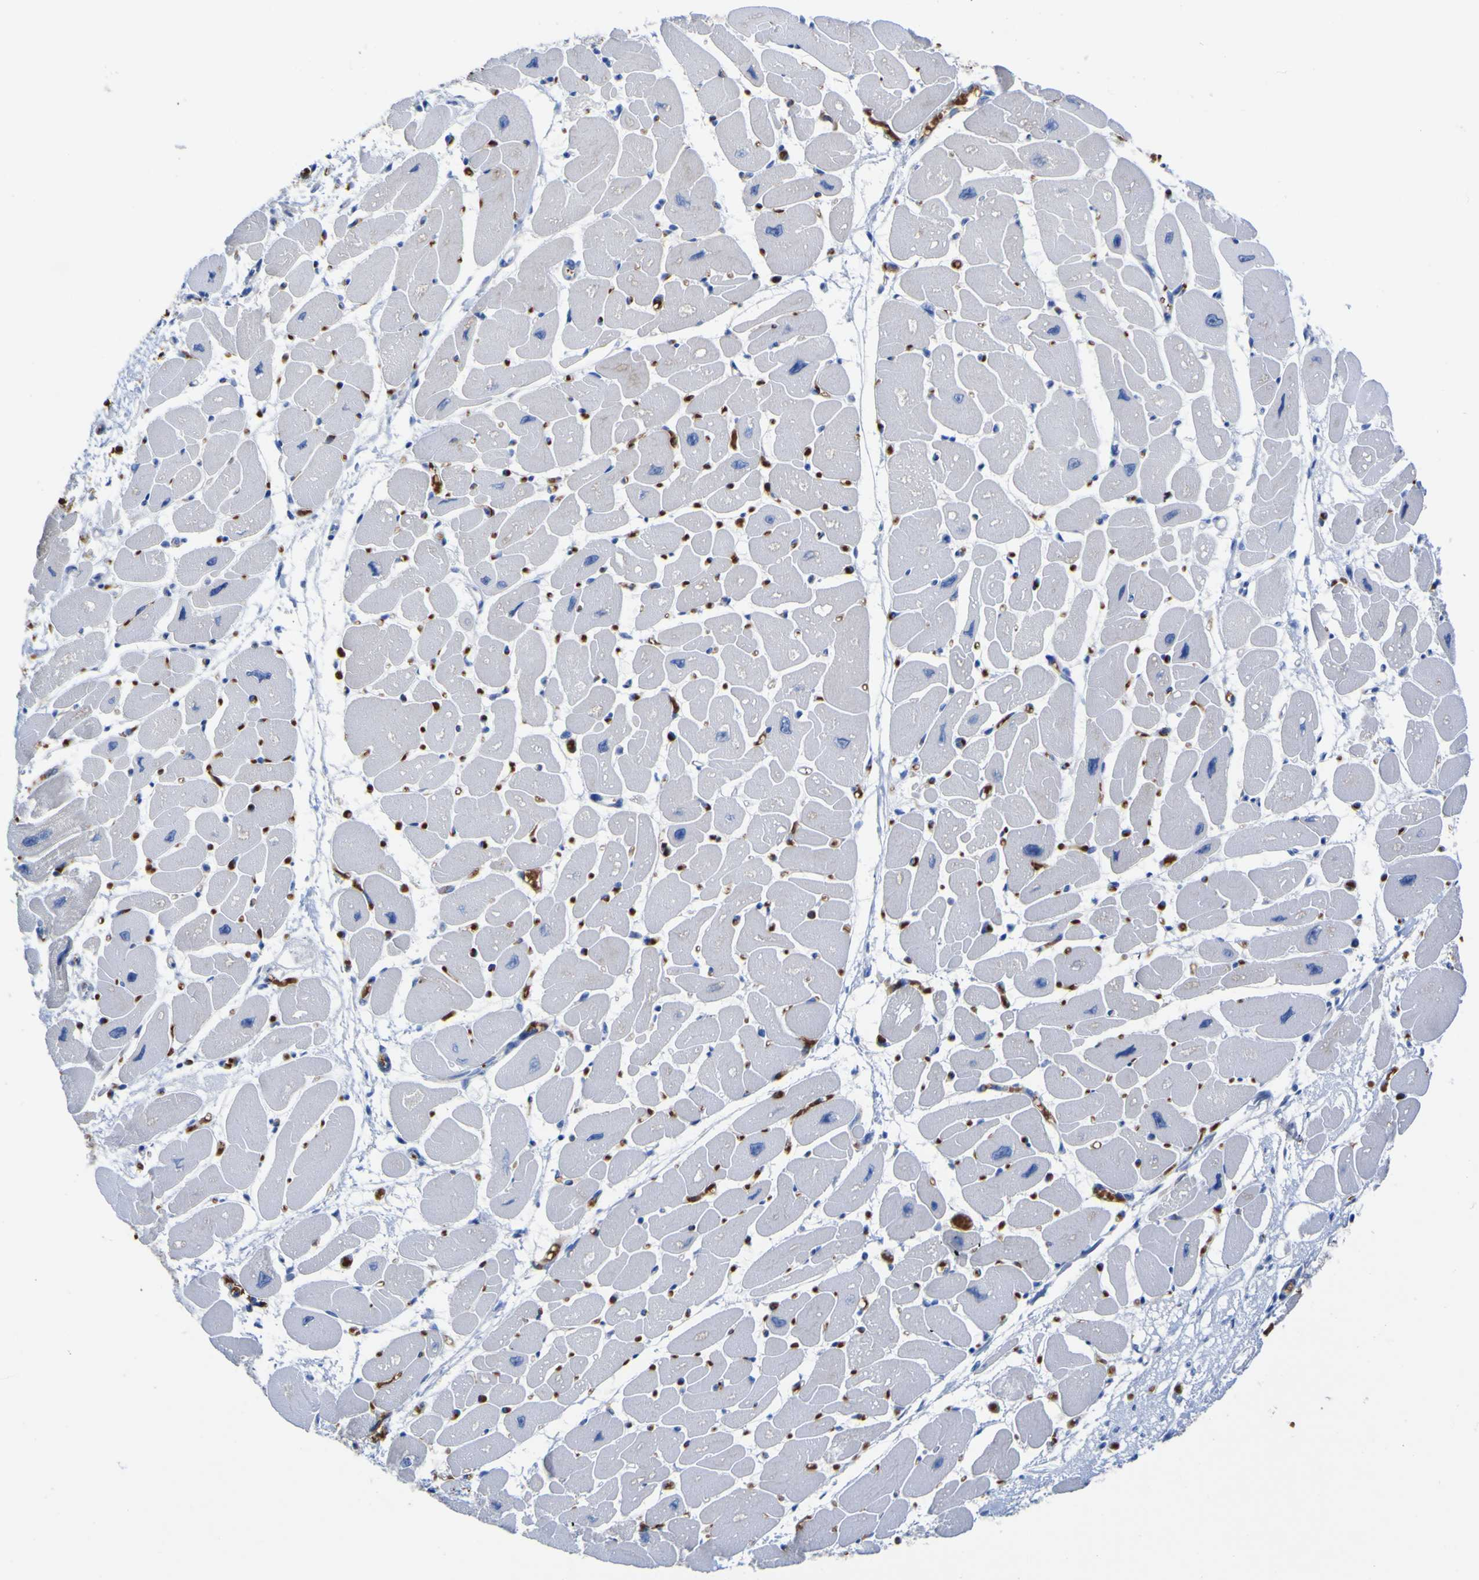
{"staining": {"intensity": "negative", "quantity": "none", "location": "none"}, "tissue": "heart muscle", "cell_type": "Cardiomyocytes", "image_type": "normal", "snomed": [{"axis": "morphology", "description": "Normal tissue, NOS"}, {"axis": "topography", "description": "Heart"}], "caption": "This is an immunohistochemistry image of normal heart muscle. There is no positivity in cardiomyocytes.", "gene": "GCM1", "patient": {"sex": "female", "age": 54}}